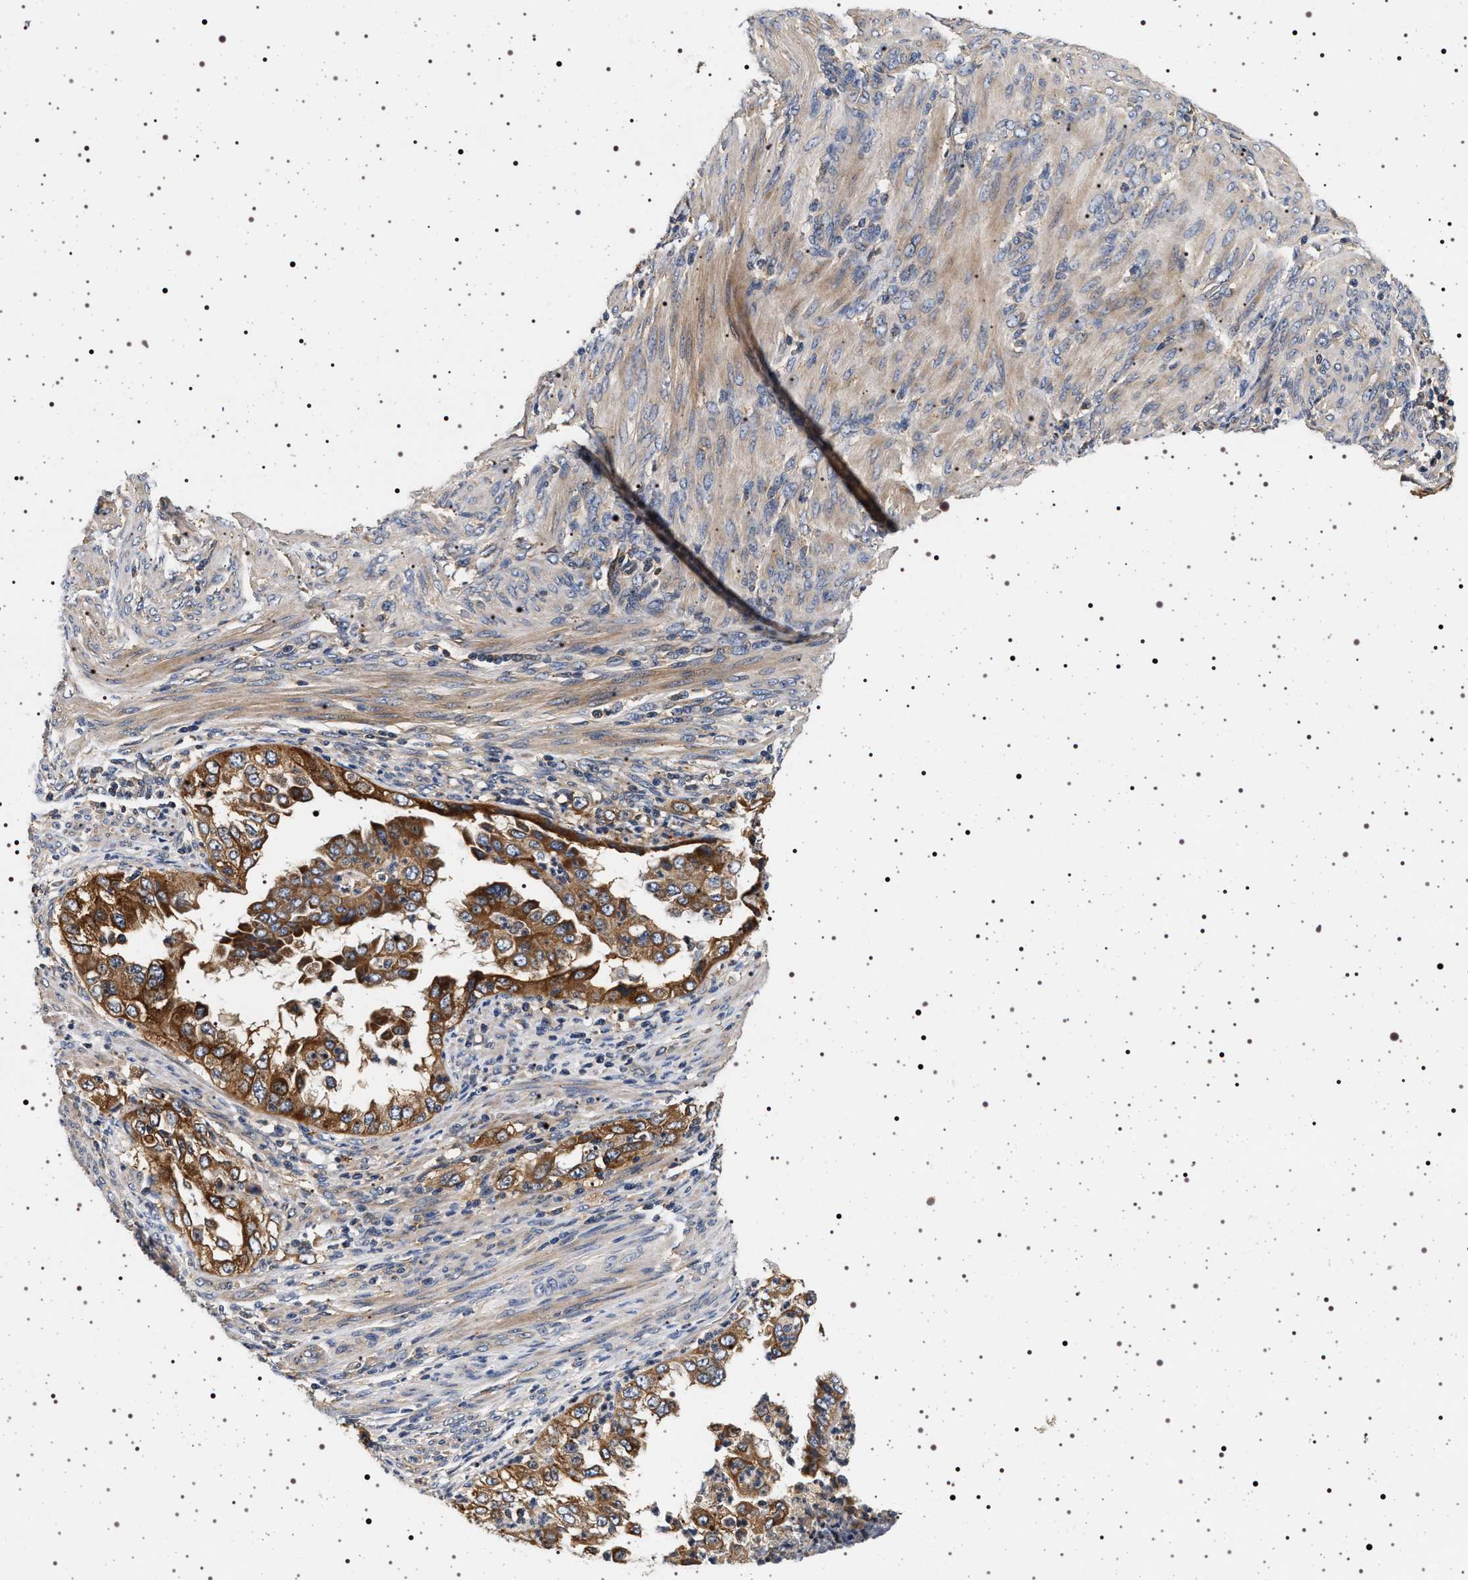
{"staining": {"intensity": "moderate", "quantity": ">75%", "location": "cytoplasmic/membranous"}, "tissue": "endometrial cancer", "cell_type": "Tumor cells", "image_type": "cancer", "snomed": [{"axis": "morphology", "description": "Adenocarcinoma, NOS"}, {"axis": "topography", "description": "Endometrium"}], "caption": "Immunohistochemistry (IHC) of human endometrial cancer displays medium levels of moderate cytoplasmic/membranous positivity in approximately >75% of tumor cells.", "gene": "DCBLD2", "patient": {"sex": "female", "age": 85}}